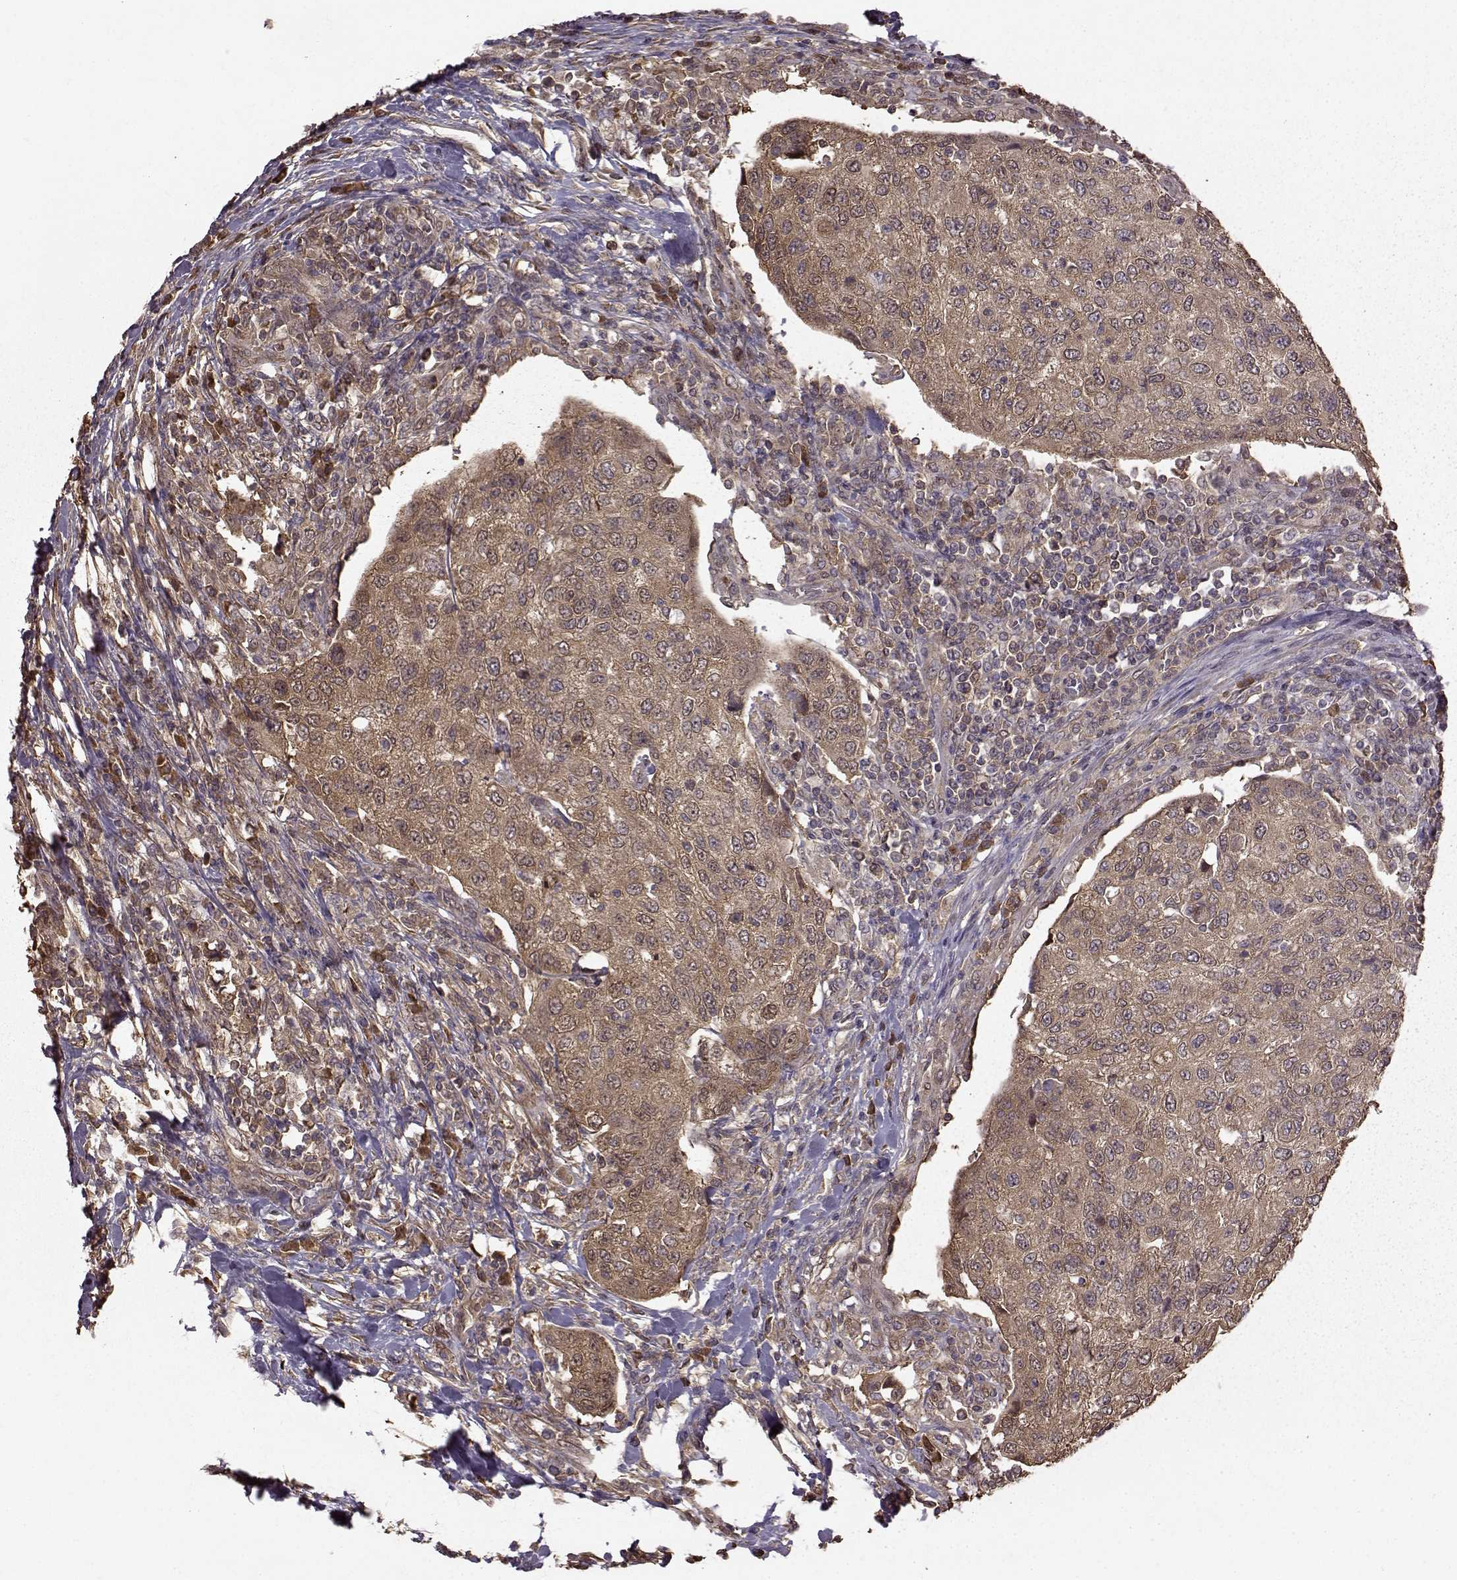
{"staining": {"intensity": "moderate", "quantity": ">75%", "location": "cytoplasmic/membranous"}, "tissue": "urothelial cancer", "cell_type": "Tumor cells", "image_type": "cancer", "snomed": [{"axis": "morphology", "description": "Urothelial carcinoma, High grade"}, {"axis": "topography", "description": "Urinary bladder"}], "caption": "This micrograph shows IHC staining of human urothelial cancer, with medium moderate cytoplasmic/membranous staining in approximately >75% of tumor cells.", "gene": "NME1-NME2", "patient": {"sex": "female", "age": 78}}